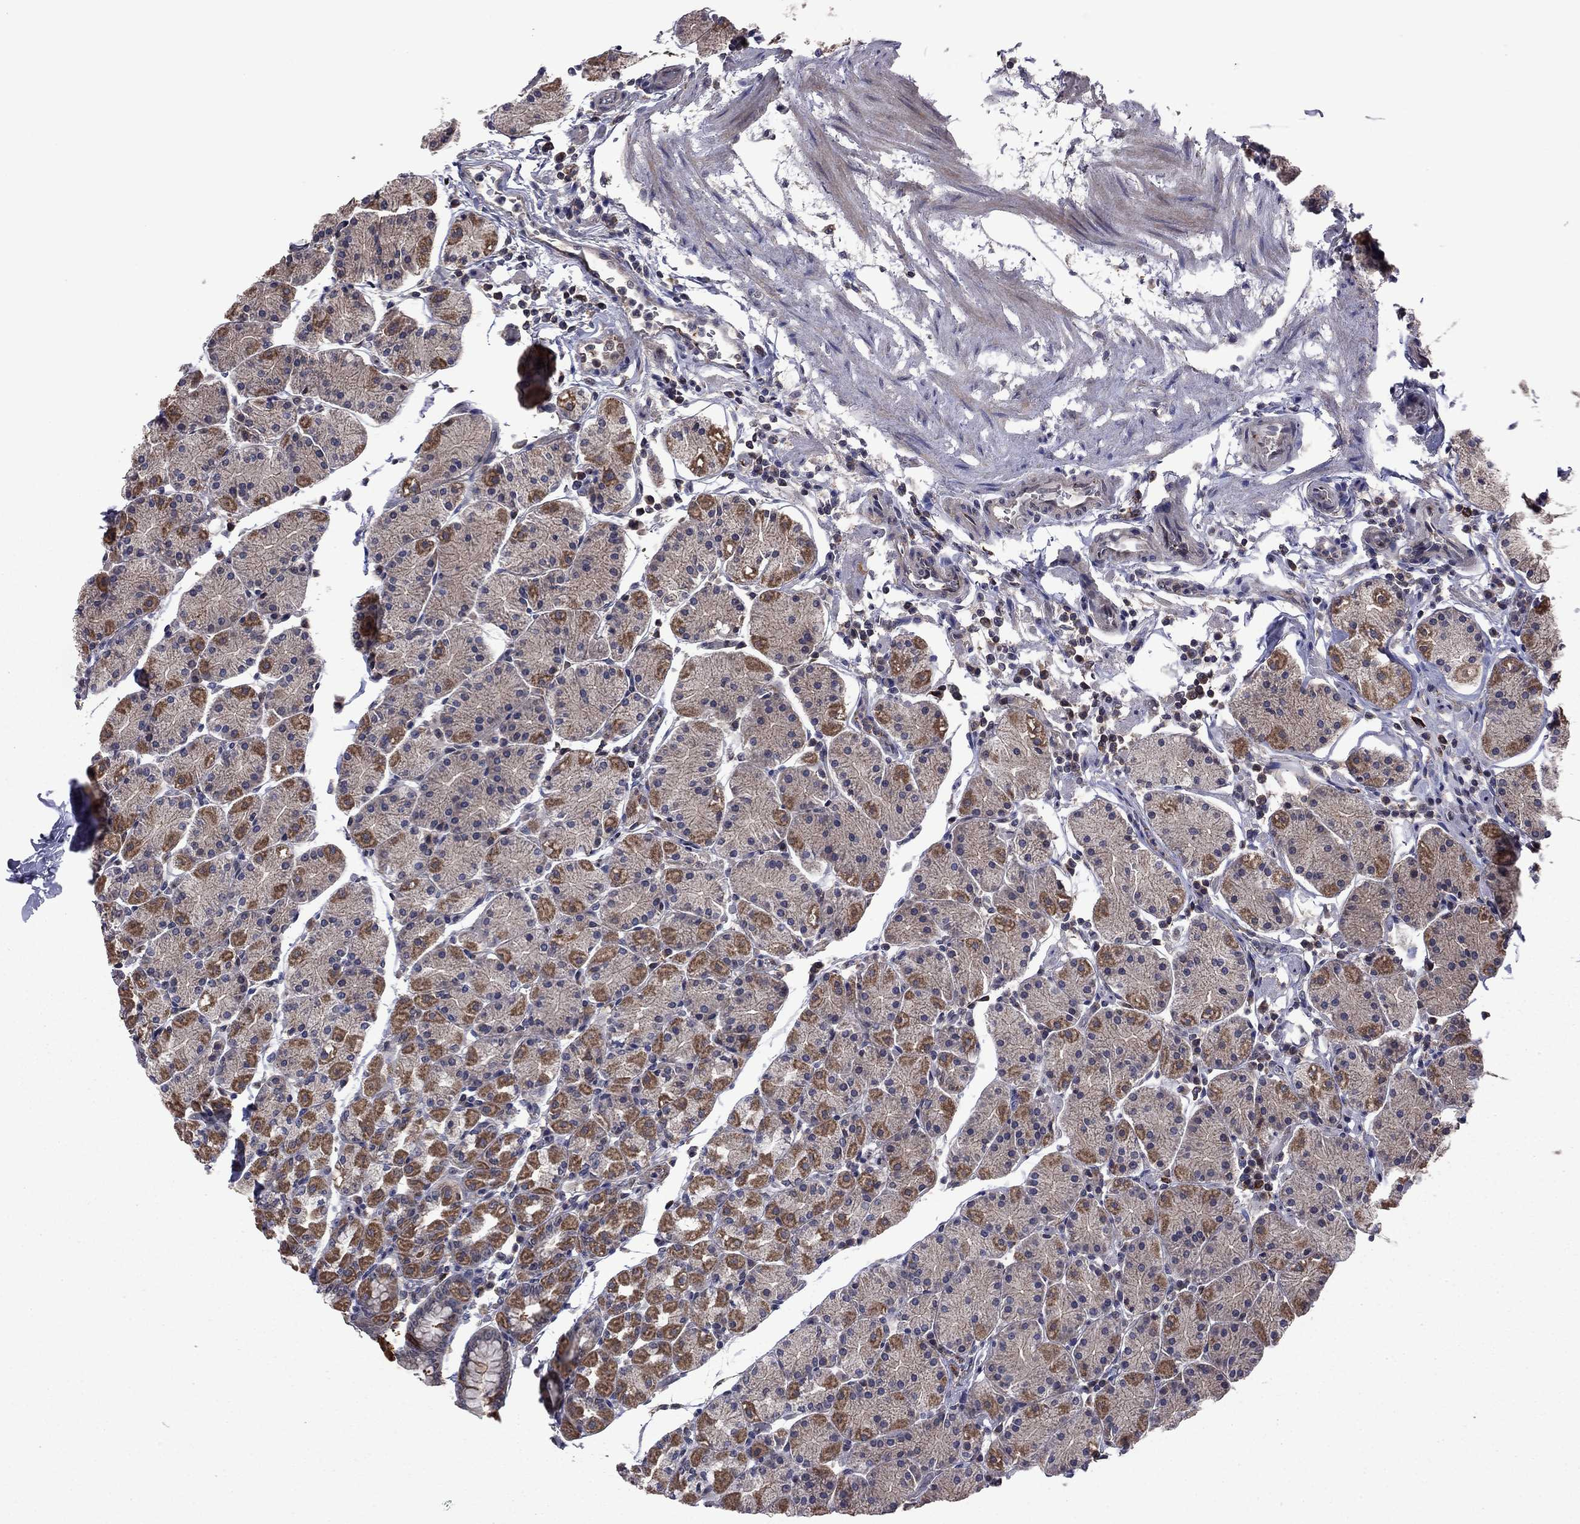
{"staining": {"intensity": "strong", "quantity": "25%-75%", "location": "cytoplasmic/membranous"}, "tissue": "stomach", "cell_type": "Glandular cells", "image_type": "normal", "snomed": [{"axis": "morphology", "description": "Normal tissue, NOS"}, {"axis": "topography", "description": "Stomach"}], "caption": "An immunohistochemistry image of unremarkable tissue is shown. Protein staining in brown shows strong cytoplasmic/membranous positivity in stomach within glandular cells. (DAB = brown stain, brightfield microscopy at high magnification).", "gene": "GPAA1", "patient": {"sex": "male", "age": 54}}